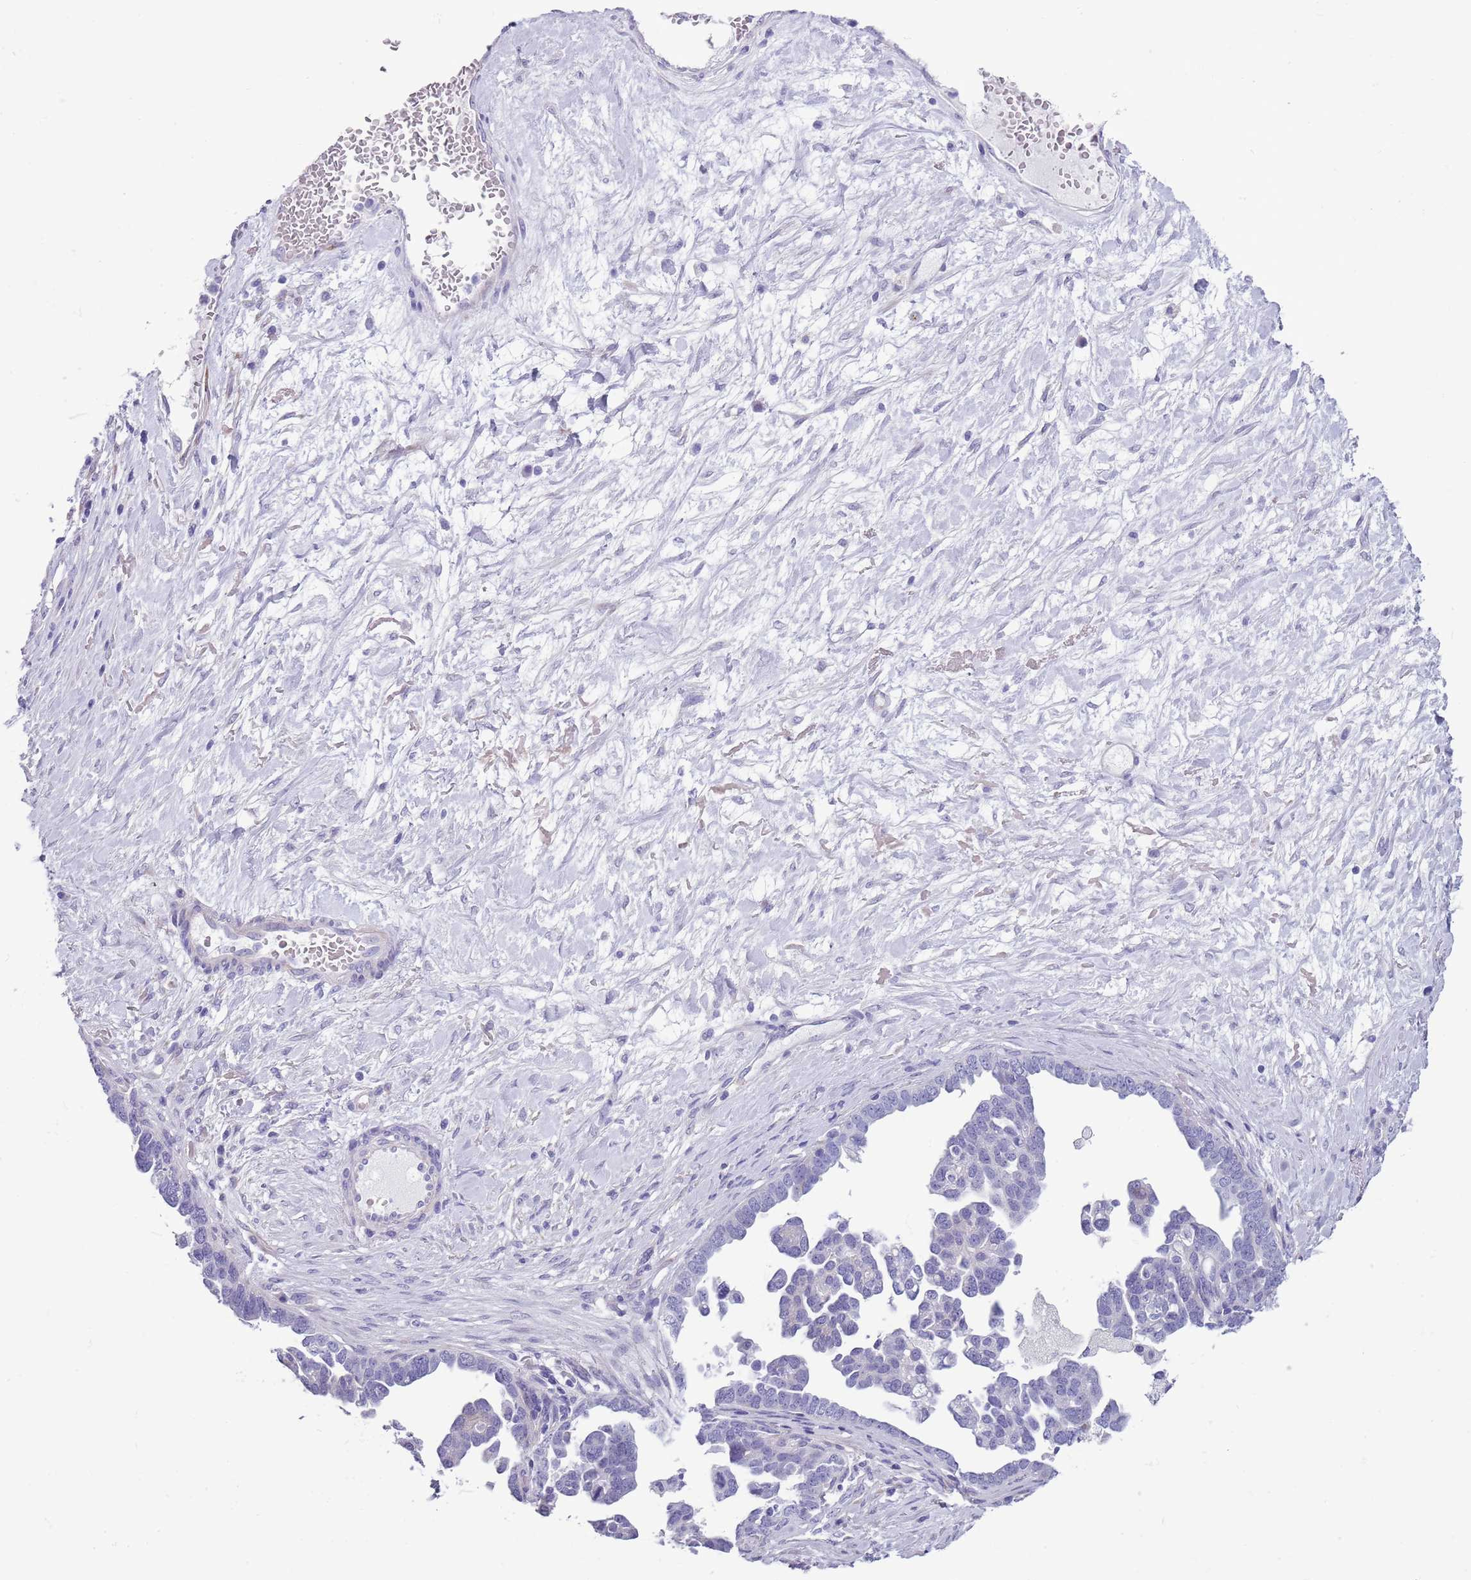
{"staining": {"intensity": "negative", "quantity": "none", "location": "none"}, "tissue": "ovarian cancer", "cell_type": "Tumor cells", "image_type": "cancer", "snomed": [{"axis": "morphology", "description": "Cystadenocarcinoma, serous, NOS"}, {"axis": "topography", "description": "Ovary"}], "caption": "Micrograph shows no significant protein expression in tumor cells of ovarian cancer (serous cystadenocarcinoma).", "gene": "MRPL32", "patient": {"sex": "female", "age": 54}}